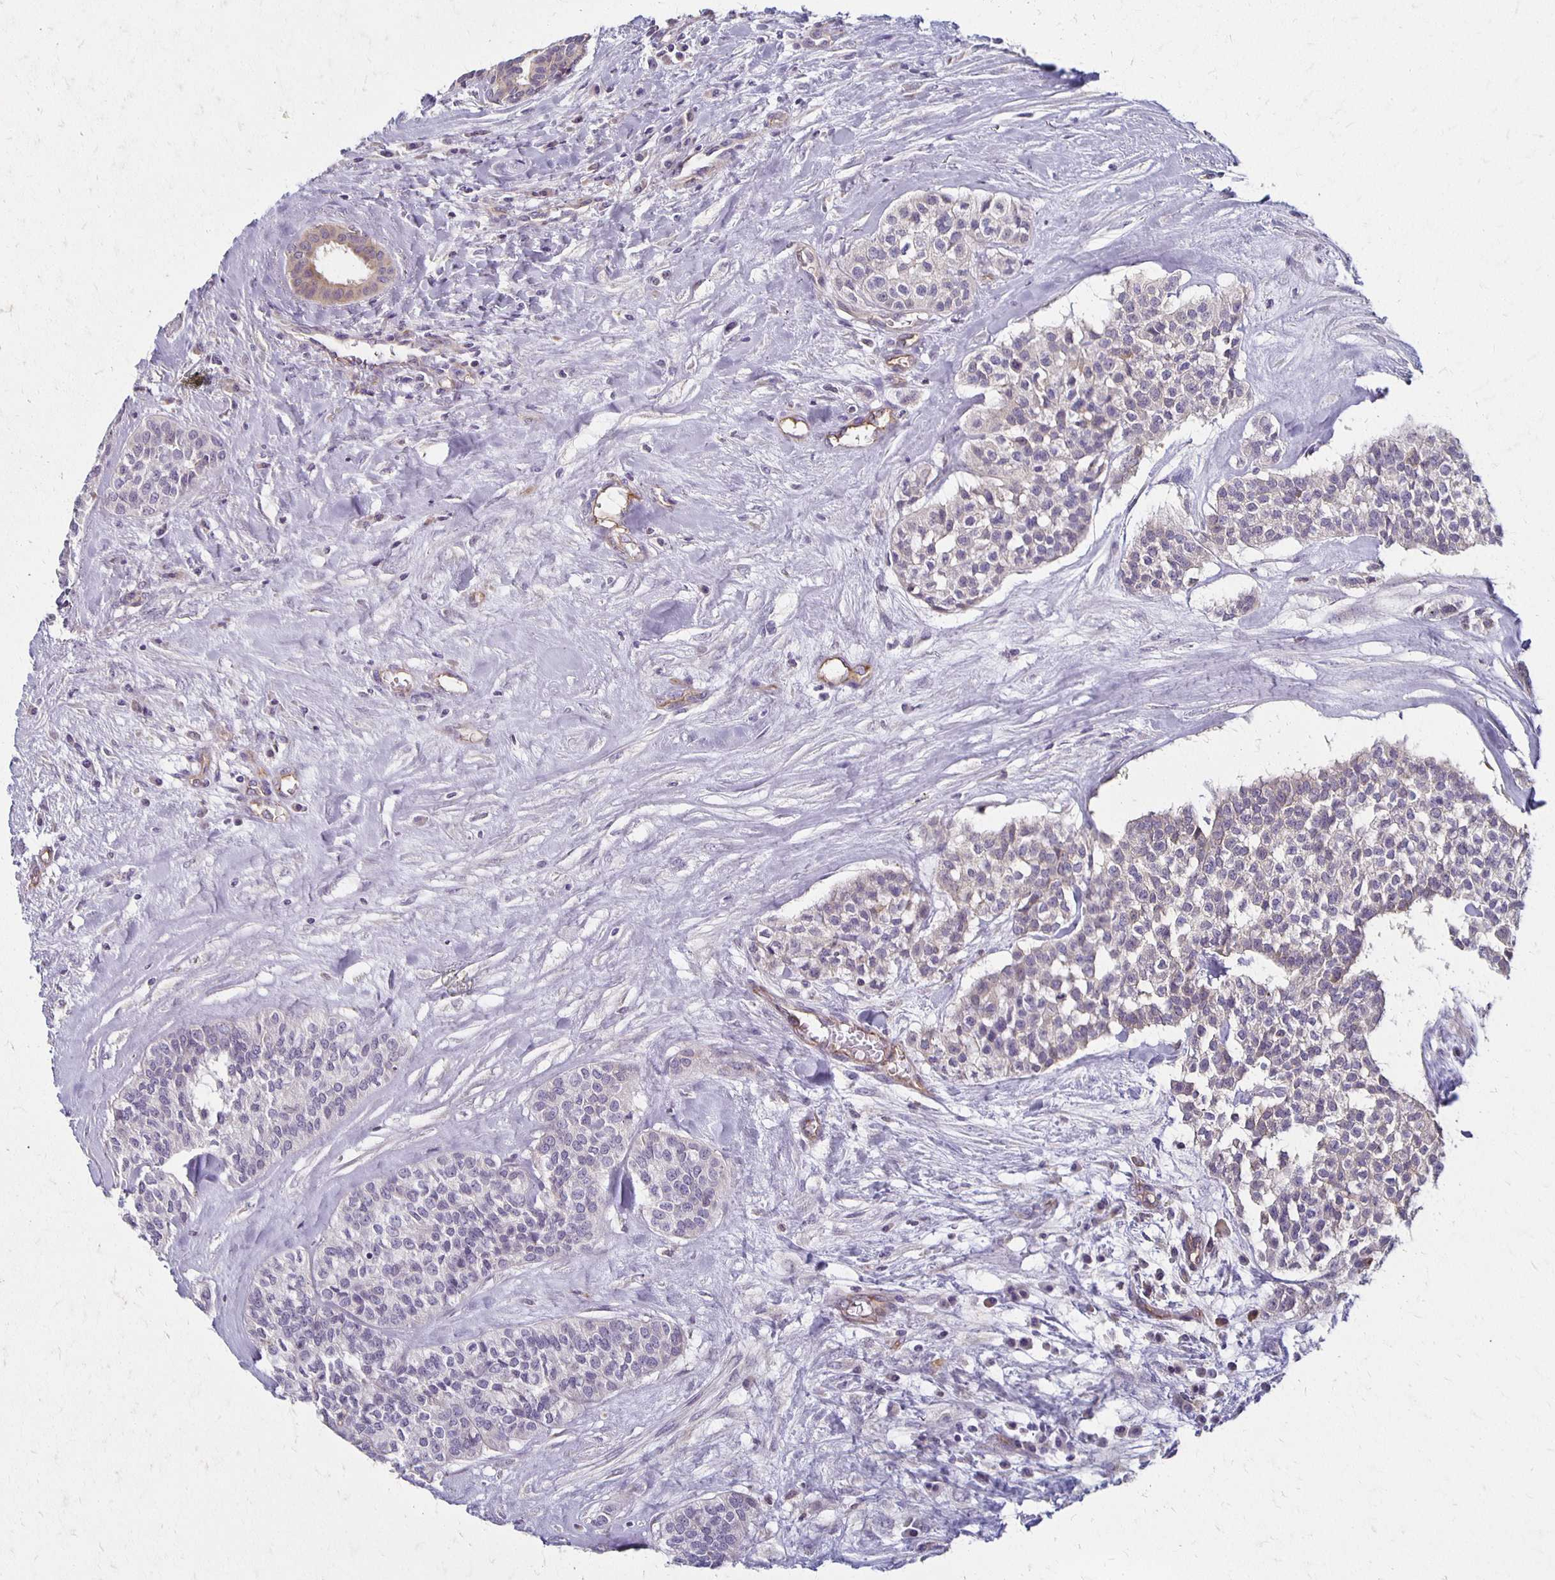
{"staining": {"intensity": "weak", "quantity": "<25%", "location": "cytoplasmic/membranous"}, "tissue": "head and neck cancer", "cell_type": "Tumor cells", "image_type": "cancer", "snomed": [{"axis": "morphology", "description": "Adenocarcinoma, NOS"}, {"axis": "topography", "description": "Head-Neck"}], "caption": "DAB immunohistochemical staining of human head and neck adenocarcinoma shows no significant expression in tumor cells.", "gene": "GPX4", "patient": {"sex": "male", "age": 81}}